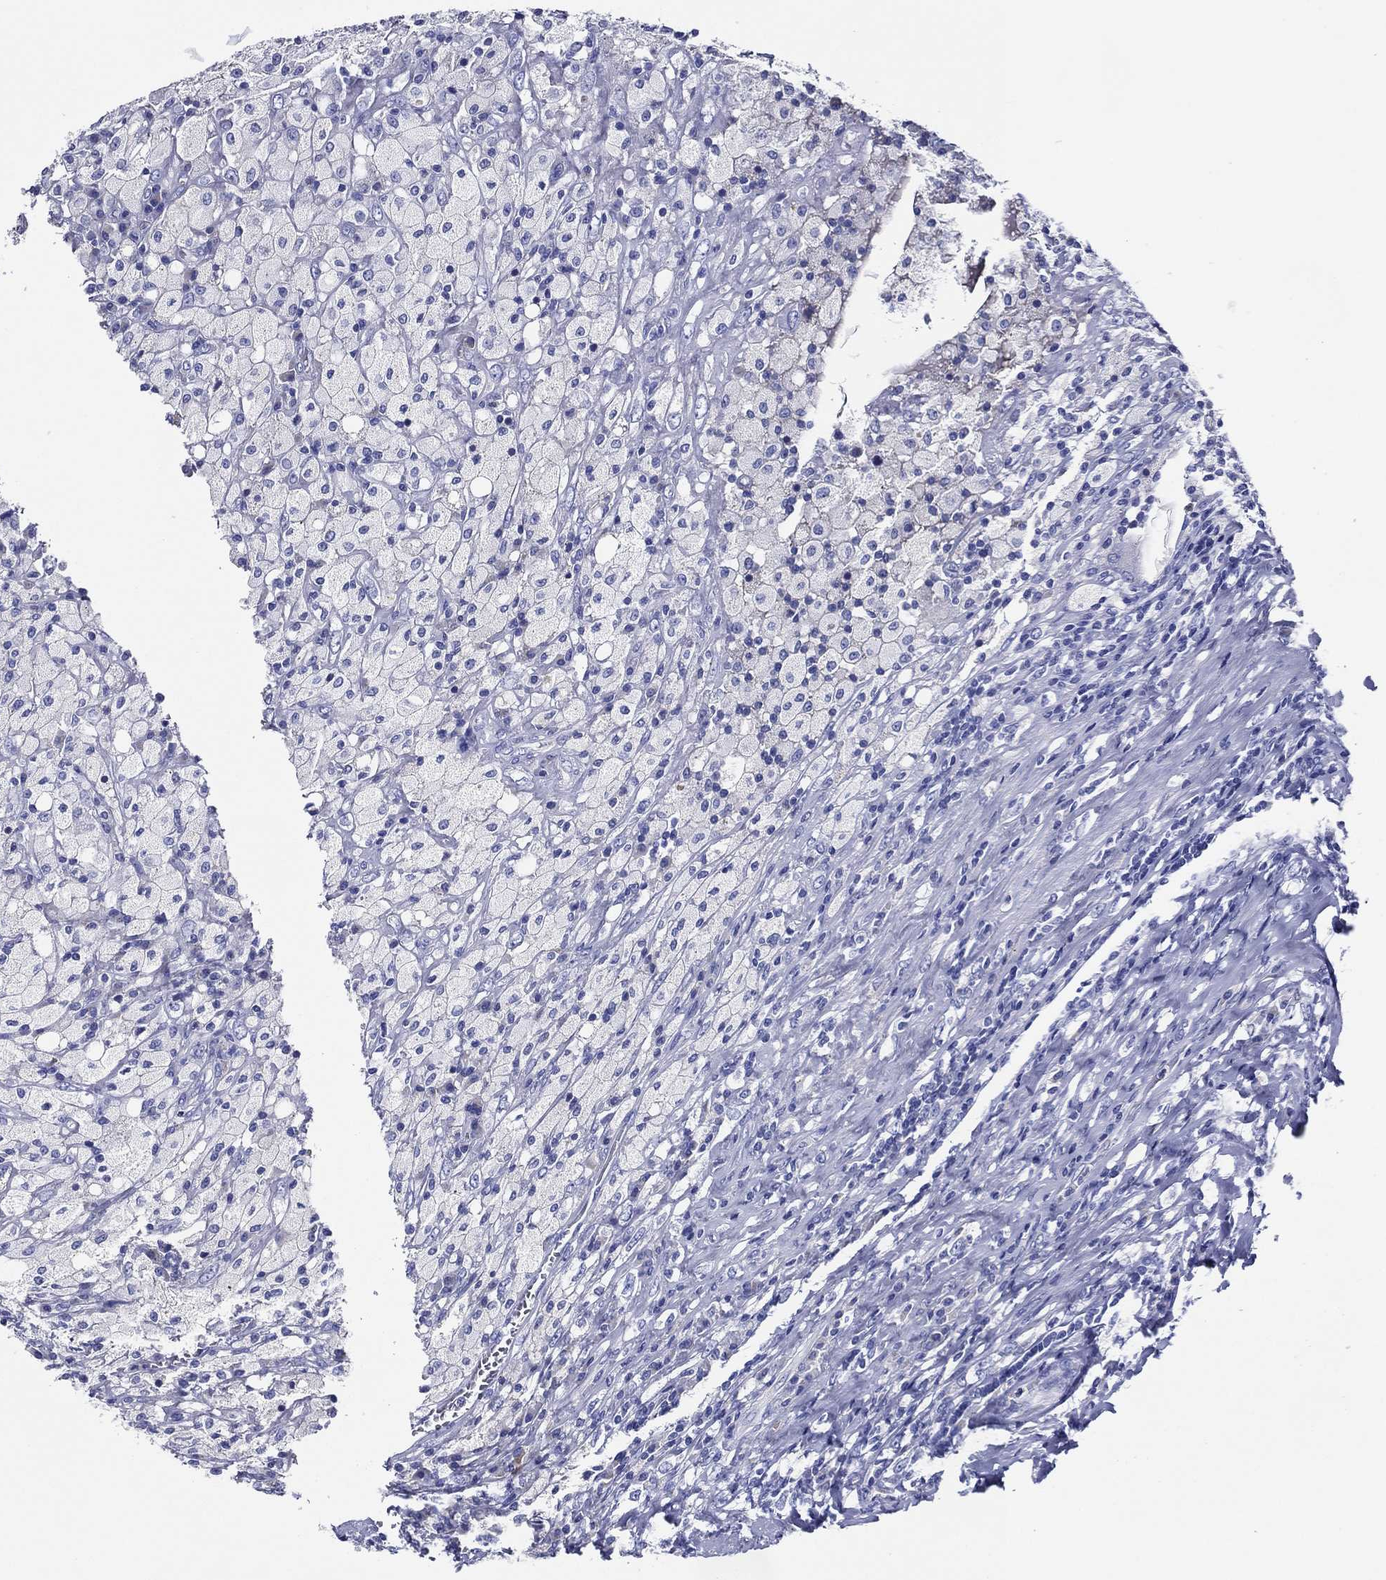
{"staining": {"intensity": "negative", "quantity": "none", "location": "none"}, "tissue": "testis cancer", "cell_type": "Tumor cells", "image_type": "cancer", "snomed": [{"axis": "morphology", "description": "Necrosis, NOS"}, {"axis": "morphology", "description": "Carcinoma, Embryonal, NOS"}, {"axis": "topography", "description": "Testis"}], "caption": "DAB immunohistochemical staining of human embryonal carcinoma (testis) demonstrates no significant expression in tumor cells. The staining is performed using DAB (3,3'-diaminobenzidine) brown chromogen with nuclei counter-stained in using hematoxylin.", "gene": "ACE2", "patient": {"sex": "male", "age": 19}}